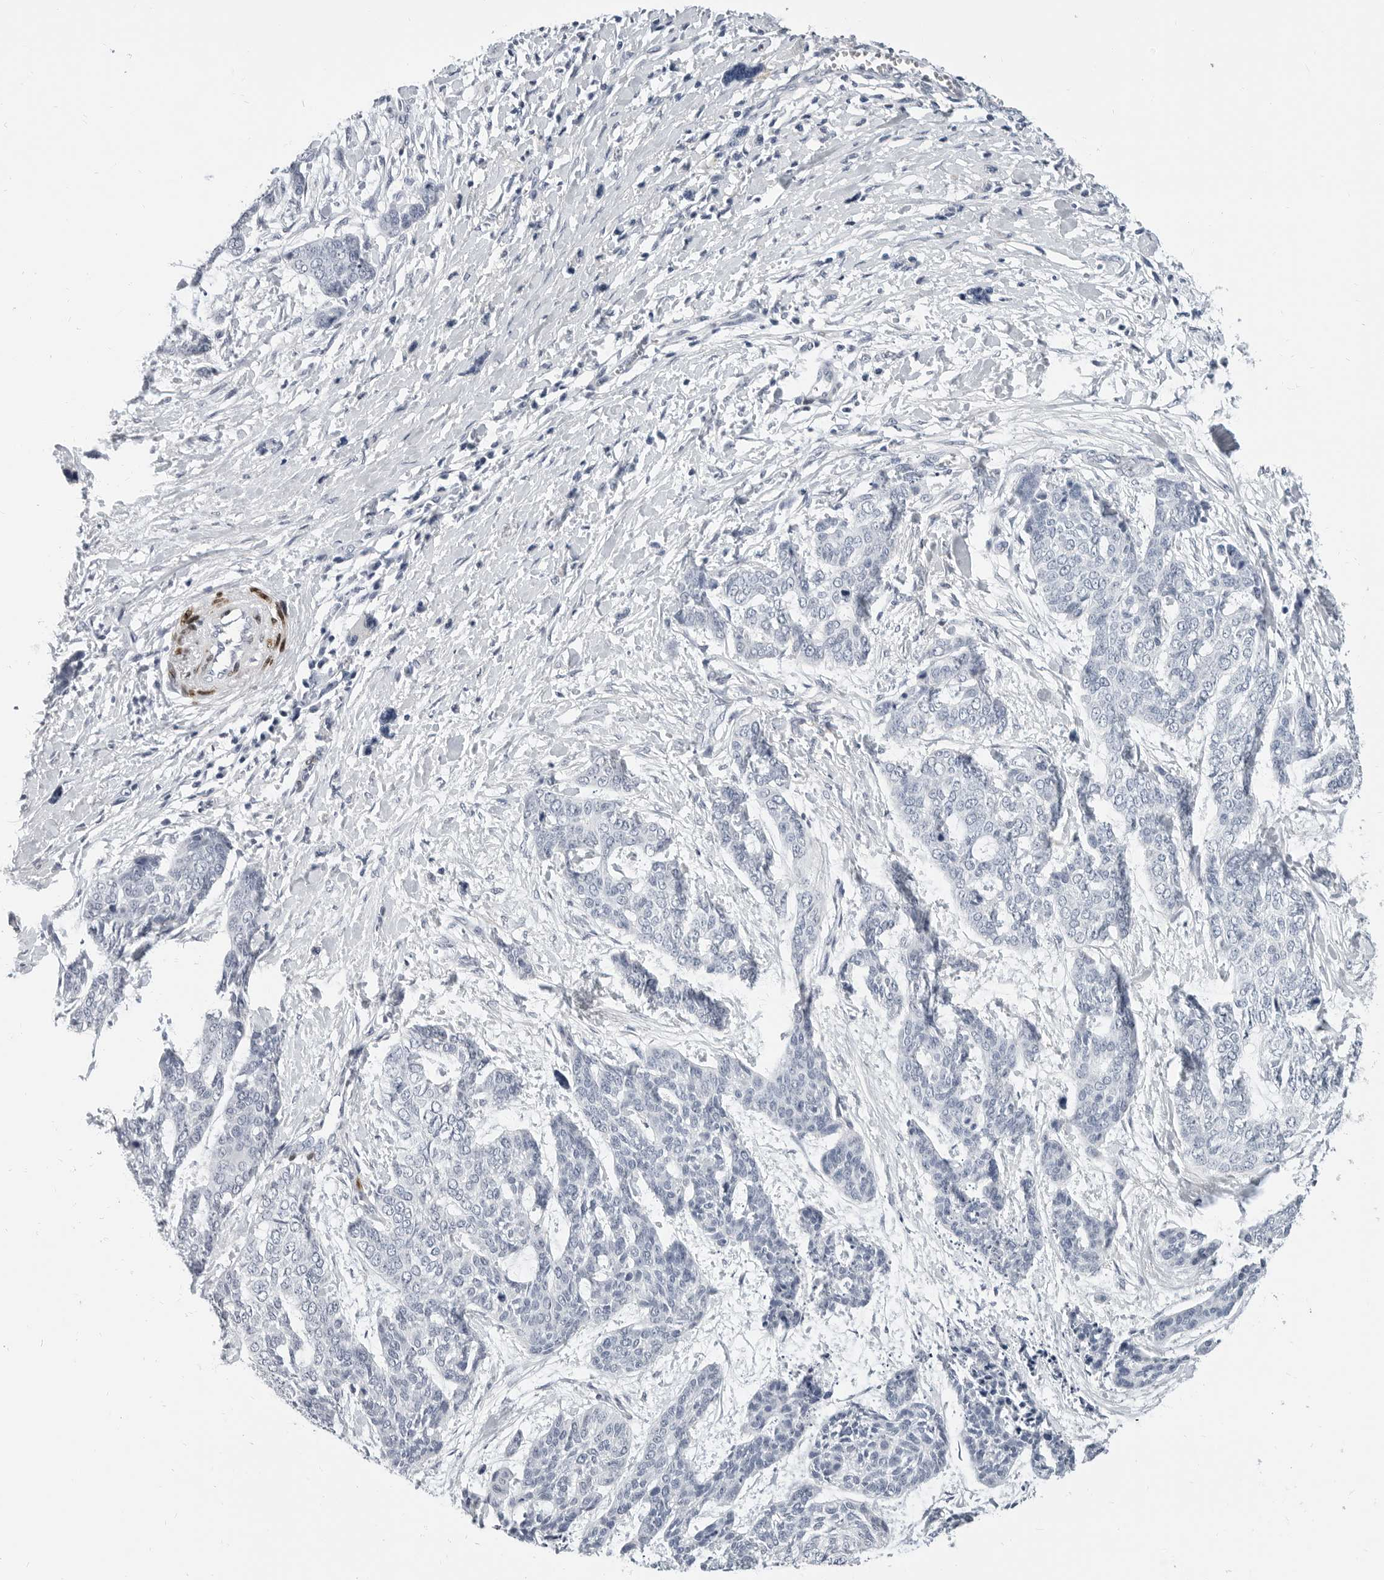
{"staining": {"intensity": "negative", "quantity": "none", "location": "none"}, "tissue": "skin cancer", "cell_type": "Tumor cells", "image_type": "cancer", "snomed": [{"axis": "morphology", "description": "Basal cell carcinoma"}, {"axis": "topography", "description": "Skin"}], "caption": "Tumor cells are negative for brown protein staining in skin cancer.", "gene": "PLN", "patient": {"sex": "female", "age": 64}}